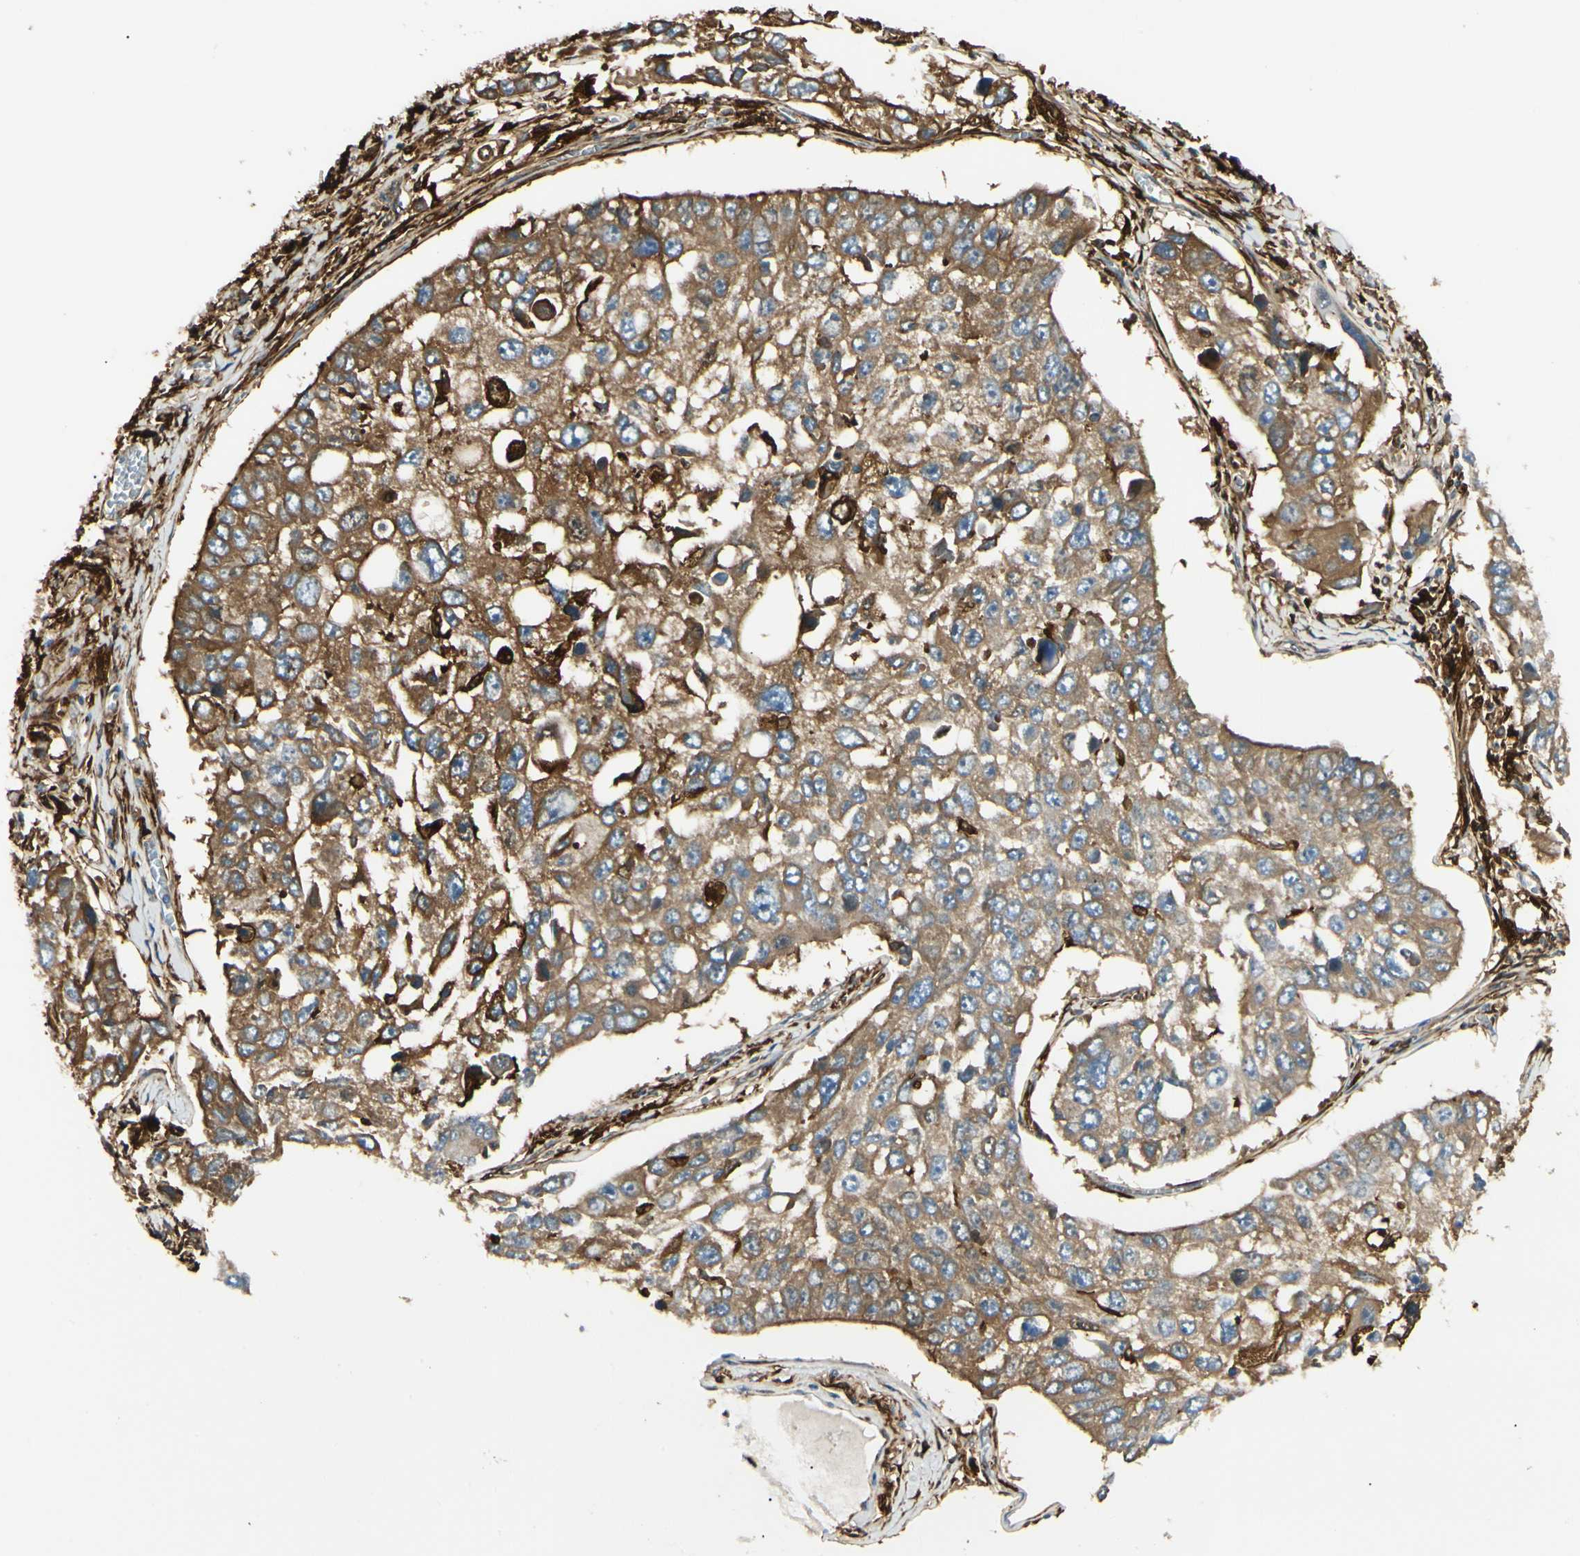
{"staining": {"intensity": "moderate", "quantity": ">75%", "location": "cytoplasmic/membranous"}, "tissue": "lung cancer", "cell_type": "Tumor cells", "image_type": "cancer", "snomed": [{"axis": "morphology", "description": "Squamous cell carcinoma, NOS"}, {"axis": "topography", "description": "Lung"}], "caption": "Immunohistochemical staining of human lung squamous cell carcinoma displays medium levels of moderate cytoplasmic/membranous protein staining in approximately >75% of tumor cells. The staining is performed using DAB (3,3'-diaminobenzidine) brown chromogen to label protein expression. The nuclei are counter-stained blue using hematoxylin.", "gene": "FTH1", "patient": {"sex": "male", "age": 71}}